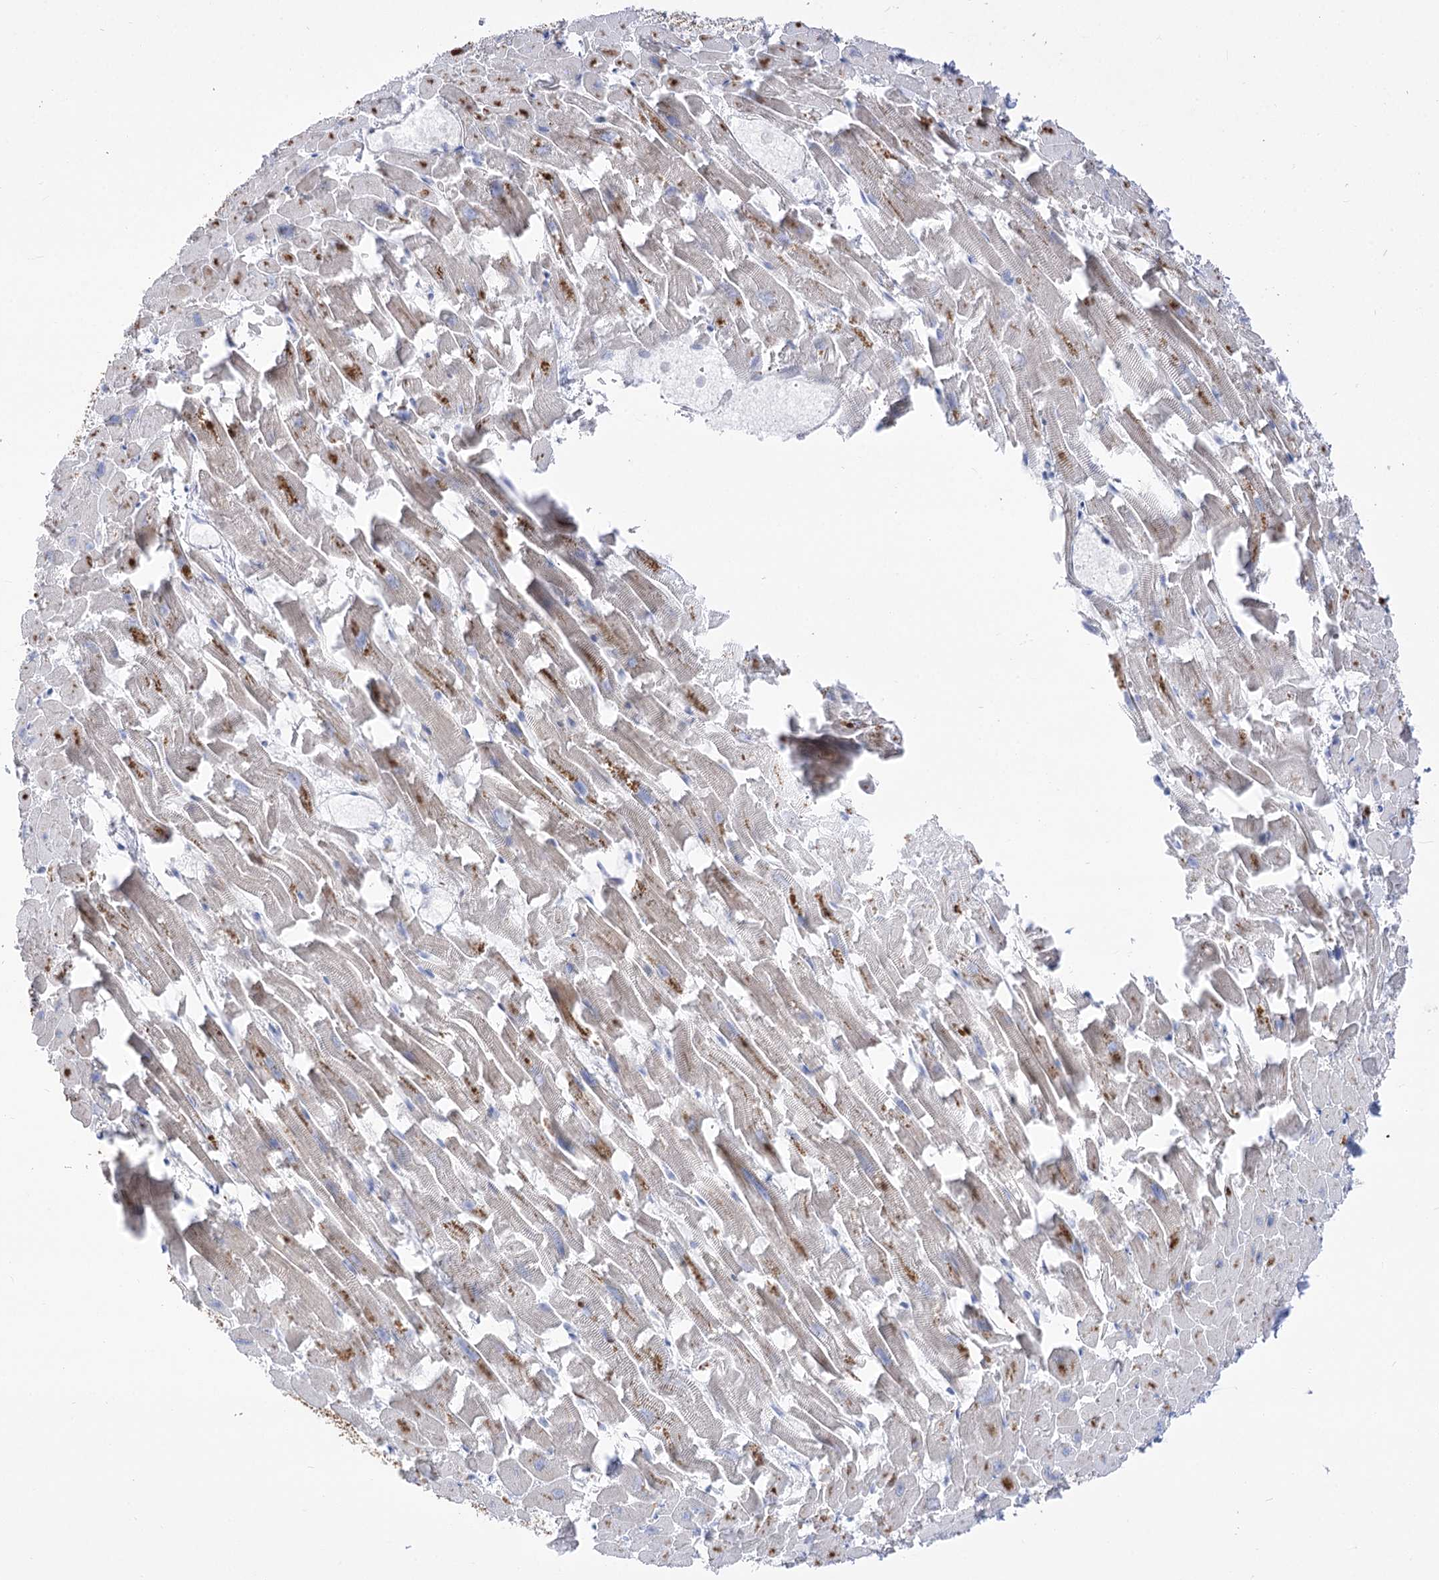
{"staining": {"intensity": "moderate", "quantity": "<25%", "location": "cytoplasmic/membranous"}, "tissue": "heart muscle", "cell_type": "Cardiomyocytes", "image_type": "normal", "snomed": [{"axis": "morphology", "description": "Normal tissue, NOS"}, {"axis": "topography", "description": "Heart"}], "caption": "This micrograph demonstrates normal heart muscle stained with IHC to label a protein in brown. The cytoplasmic/membranous of cardiomyocytes show moderate positivity for the protein. Nuclei are counter-stained blue.", "gene": "HELT", "patient": {"sex": "female", "age": 64}}